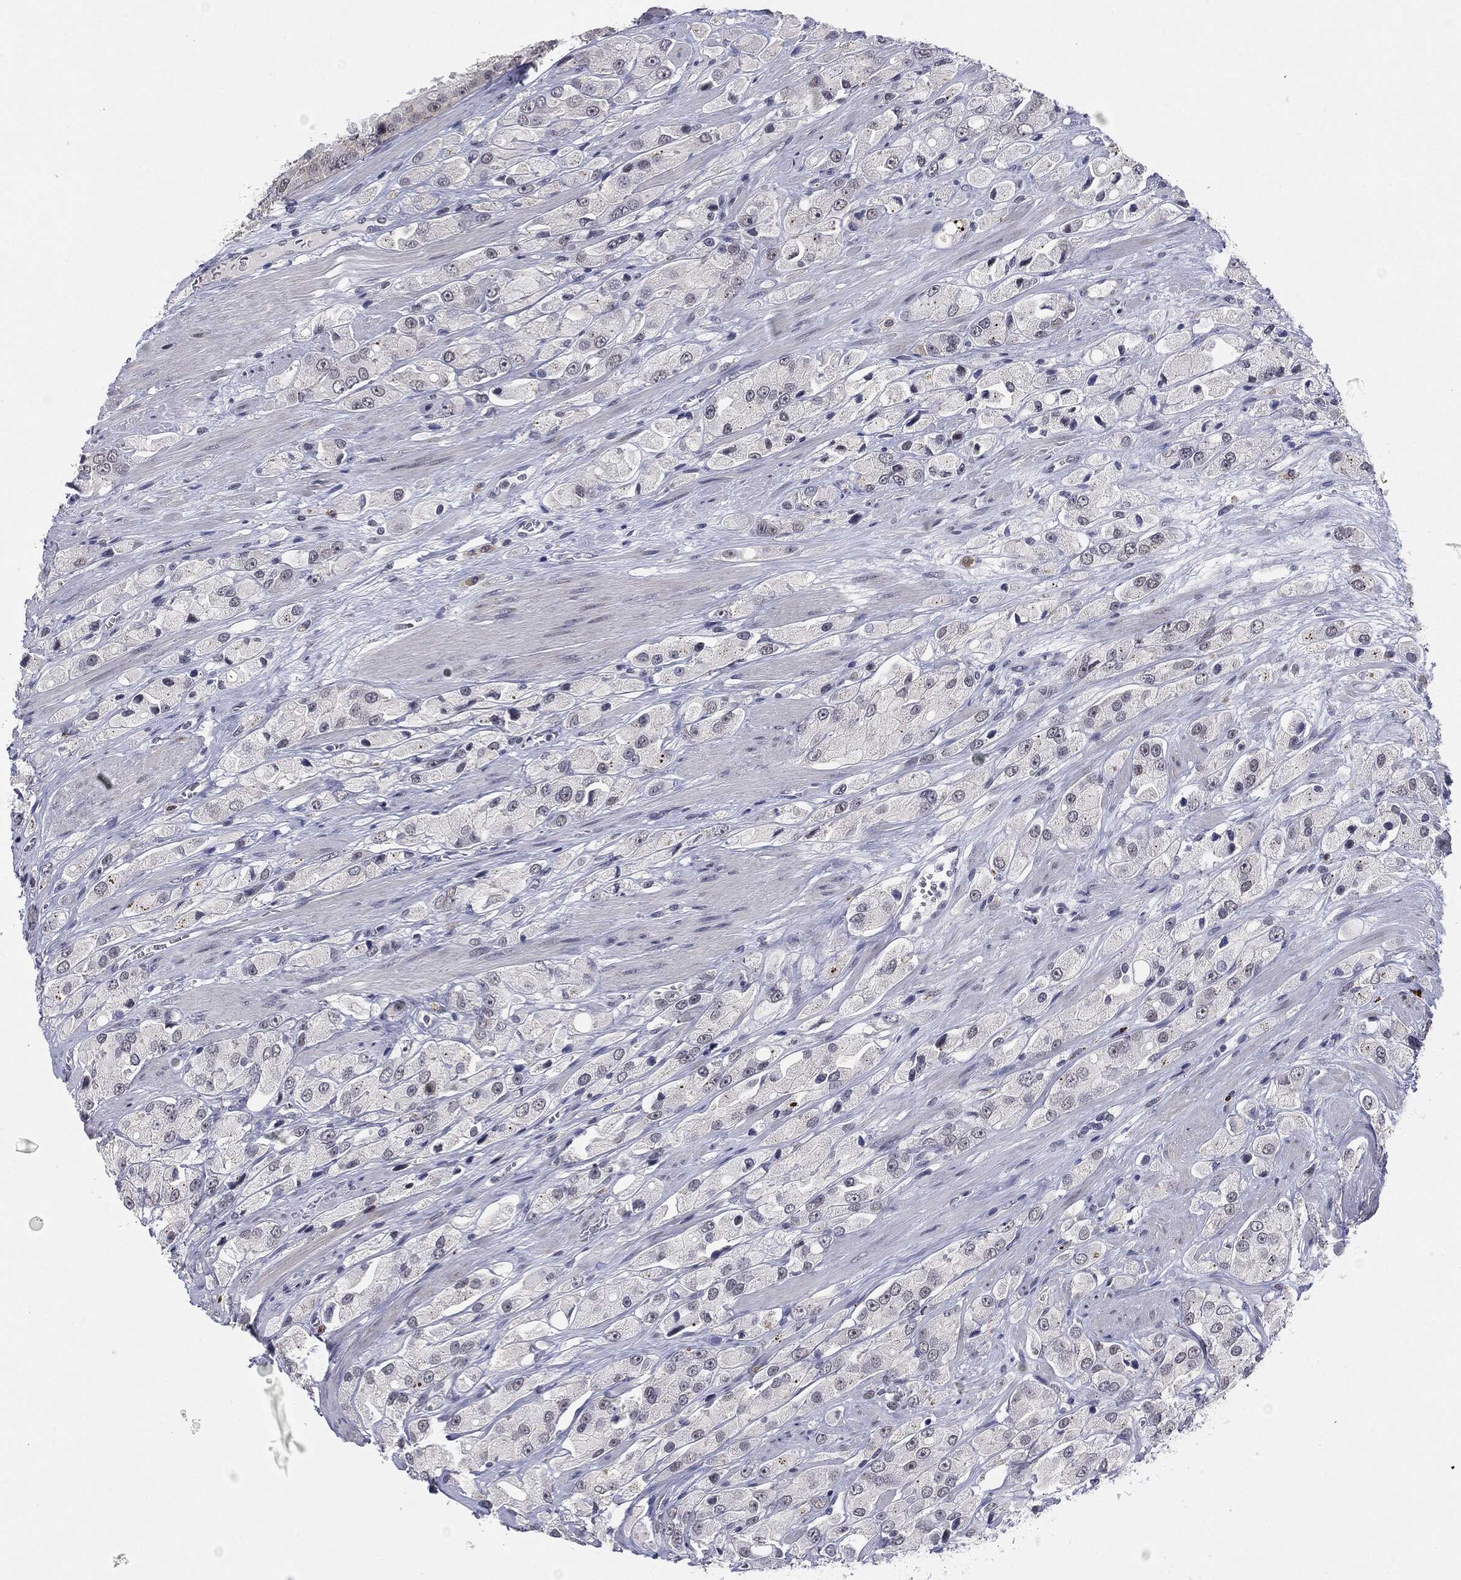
{"staining": {"intensity": "negative", "quantity": "none", "location": "none"}, "tissue": "prostate cancer", "cell_type": "Tumor cells", "image_type": "cancer", "snomed": [{"axis": "morphology", "description": "Adenocarcinoma, NOS"}, {"axis": "topography", "description": "Prostate and seminal vesicle, NOS"}, {"axis": "topography", "description": "Prostate"}], "caption": "Immunohistochemical staining of prostate adenocarcinoma shows no significant positivity in tumor cells.", "gene": "SLC5A5", "patient": {"sex": "male", "age": 64}}